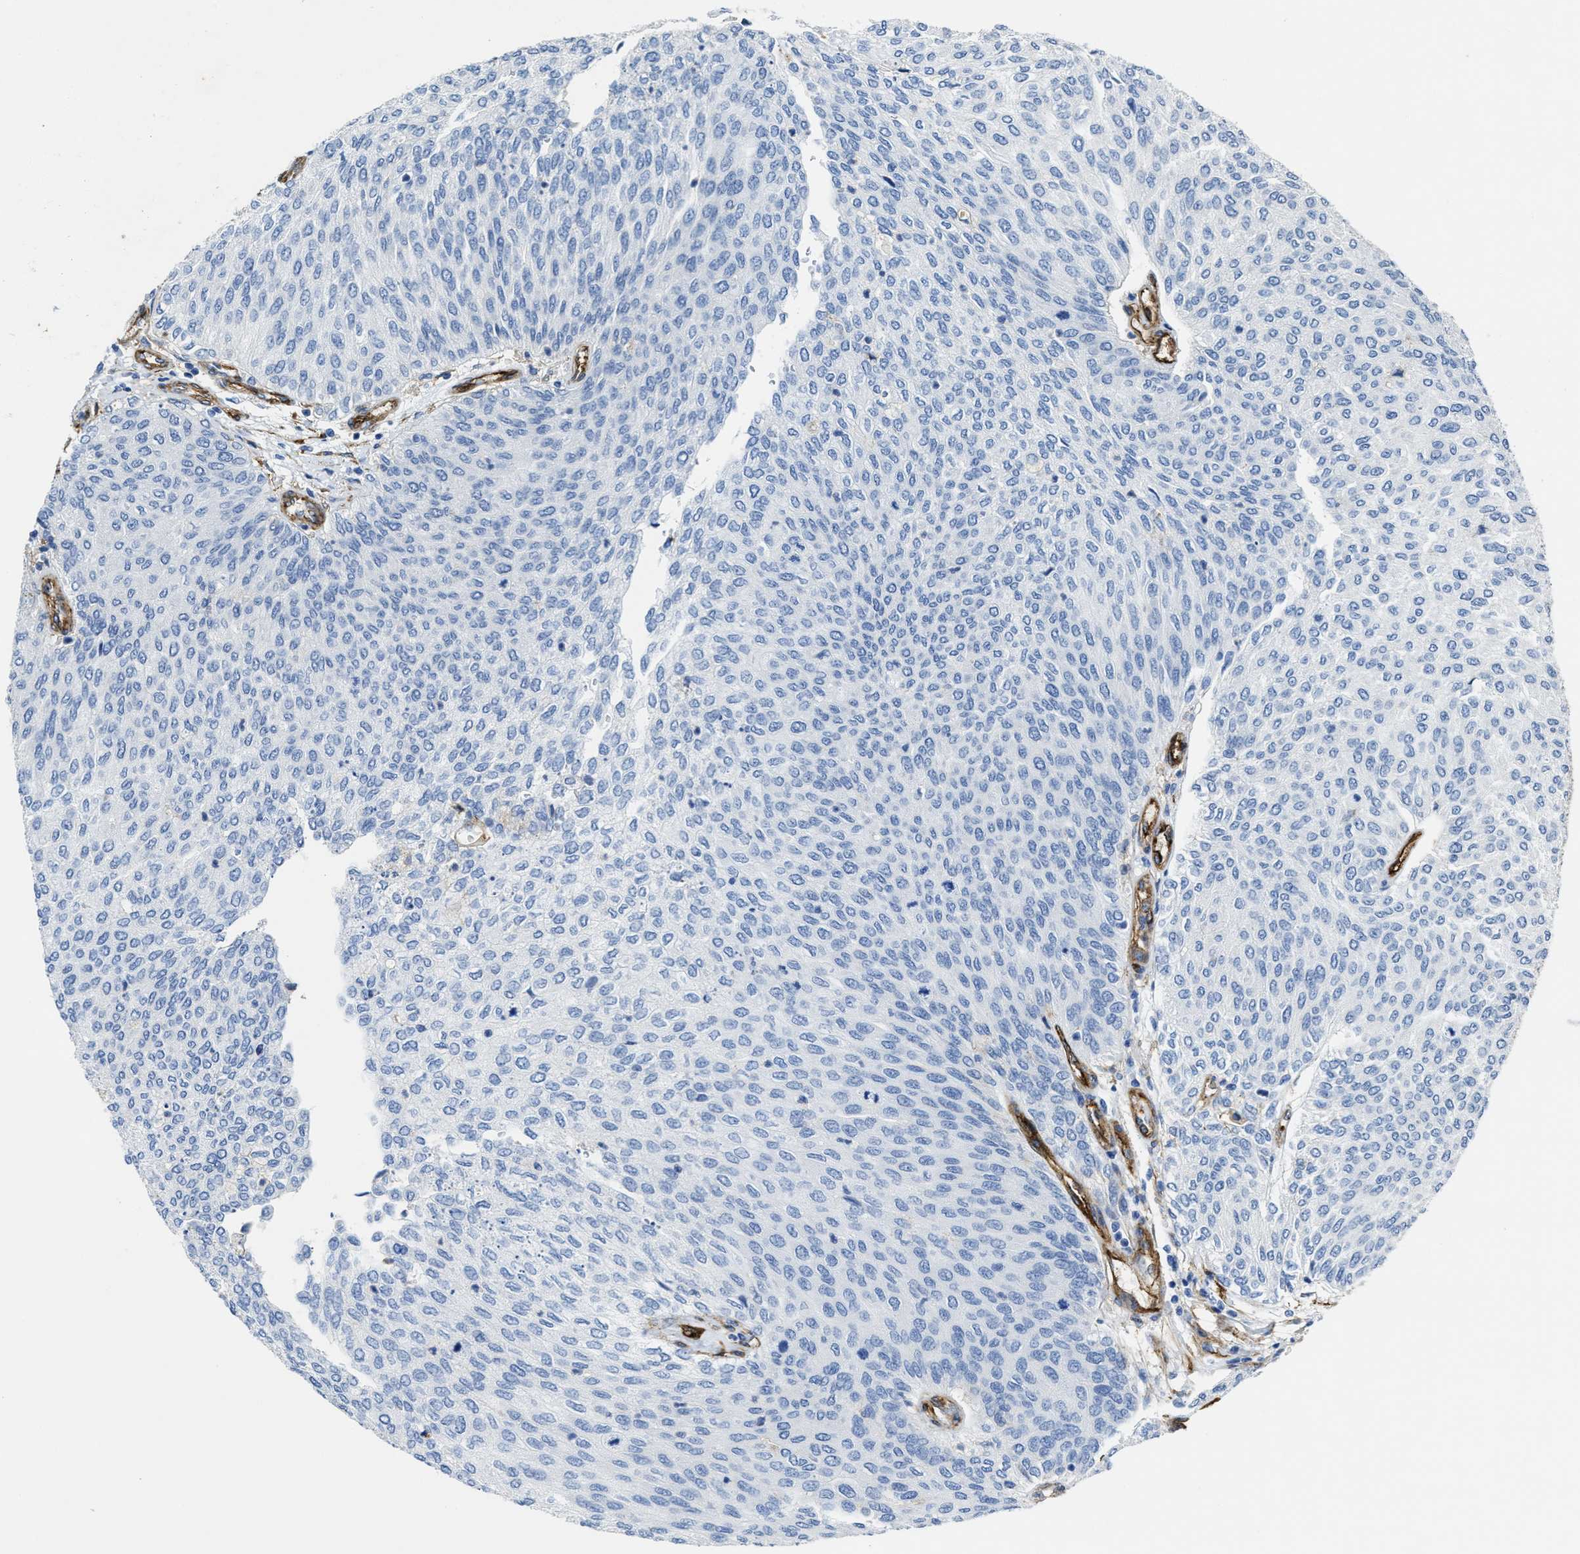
{"staining": {"intensity": "negative", "quantity": "none", "location": "none"}, "tissue": "urothelial cancer", "cell_type": "Tumor cells", "image_type": "cancer", "snomed": [{"axis": "morphology", "description": "Urothelial carcinoma, Low grade"}, {"axis": "topography", "description": "Urinary bladder"}], "caption": "There is no significant staining in tumor cells of urothelial carcinoma (low-grade).", "gene": "NAB1", "patient": {"sex": "female", "age": 79}}